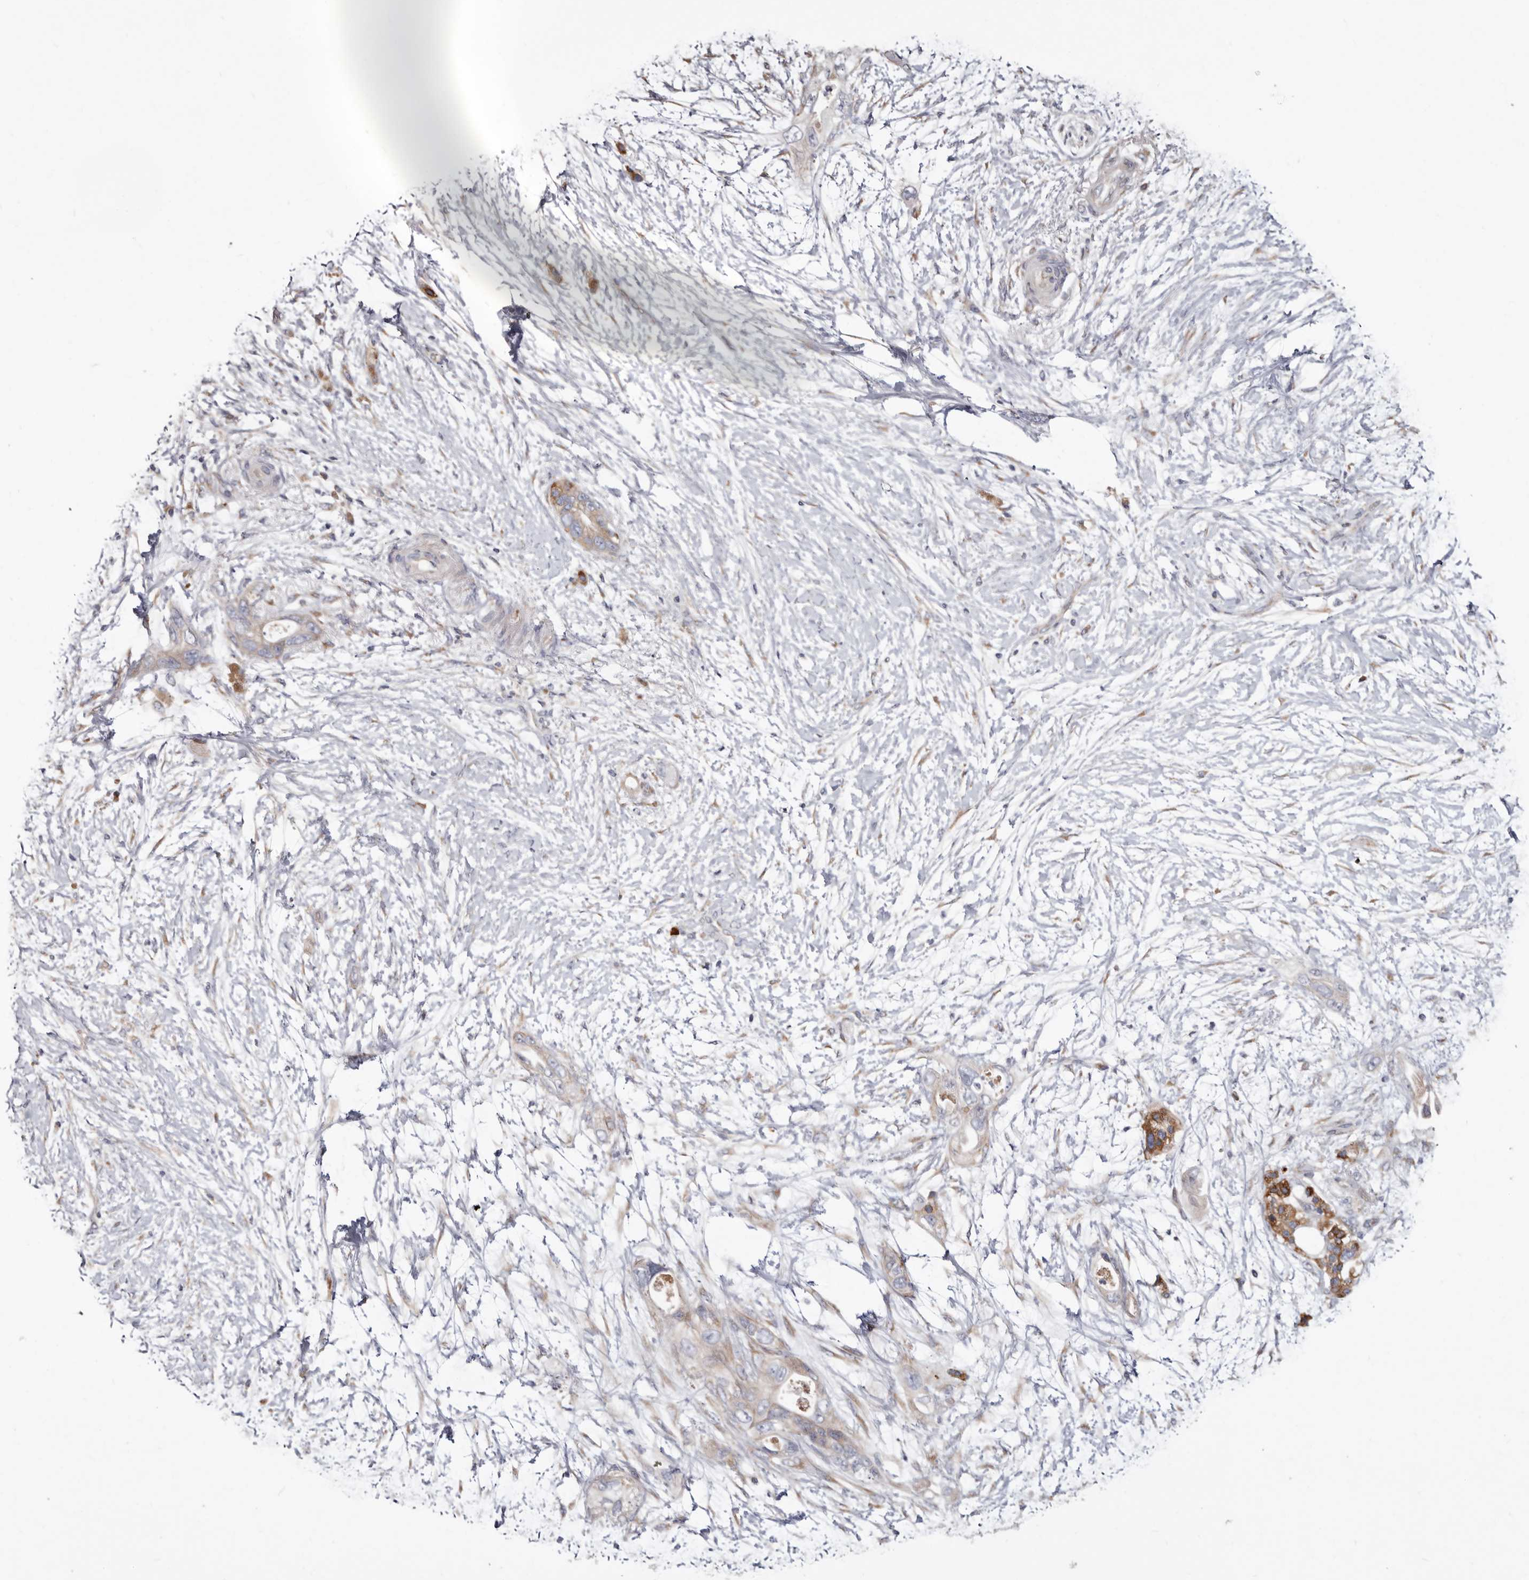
{"staining": {"intensity": "moderate", "quantity": "<25%", "location": "cytoplasmic/membranous"}, "tissue": "pancreatic cancer", "cell_type": "Tumor cells", "image_type": "cancer", "snomed": [{"axis": "morphology", "description": "Adenocarcinoma, NOS"}, {"axis": "topography", "description": "Pancreas"}], "caption": "The photomicrograph displays staining of pancreatic cancer (adenocarcinoma), revealing moderate cytoplasmic/membranous protein positivity (brown color) within tumor cells.", "gene": "ASIC5", "patient": {"sex": "male", "age": 53}}